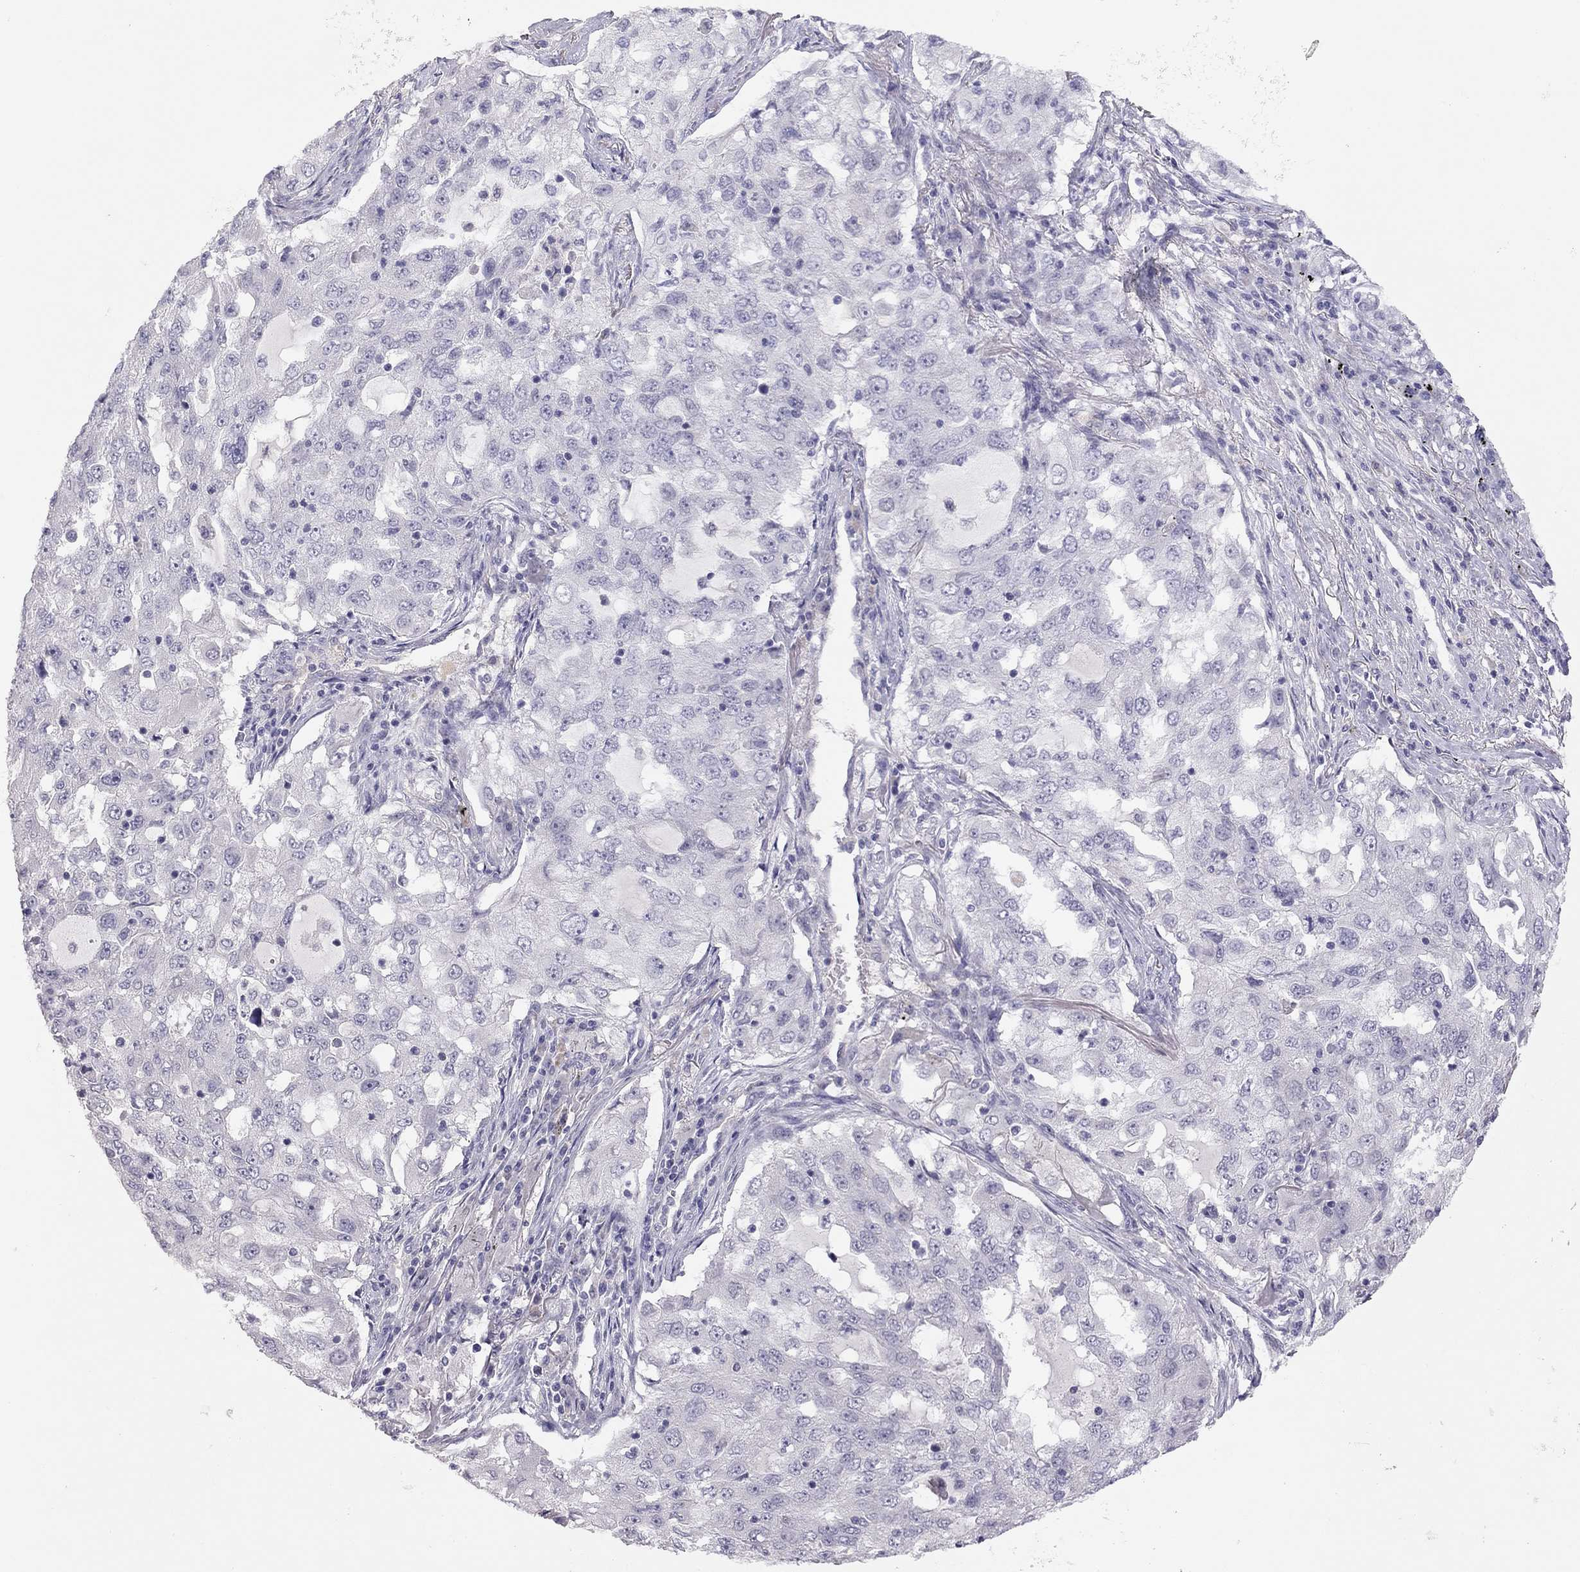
{"staining": {"intensity": "negative", "quantity": "none", "location": "none"}, "tissue": "lung cancer", "cell_type": "Tumor cells", "image_type": "cancer", "snomed": [{"axis": "morphology", "description": "Adenocarcinoma, NOS"}, {"axis": "topography", "description": "Lung"}], "caption": "This micrograph is of lung cancer stained with IHC to label a protein in brown with the nuclei are counter-stained blue. There is no expression in tumor cells.", "gene": "ADORA2A", "patient": {"sex": "female", "age": 61}}